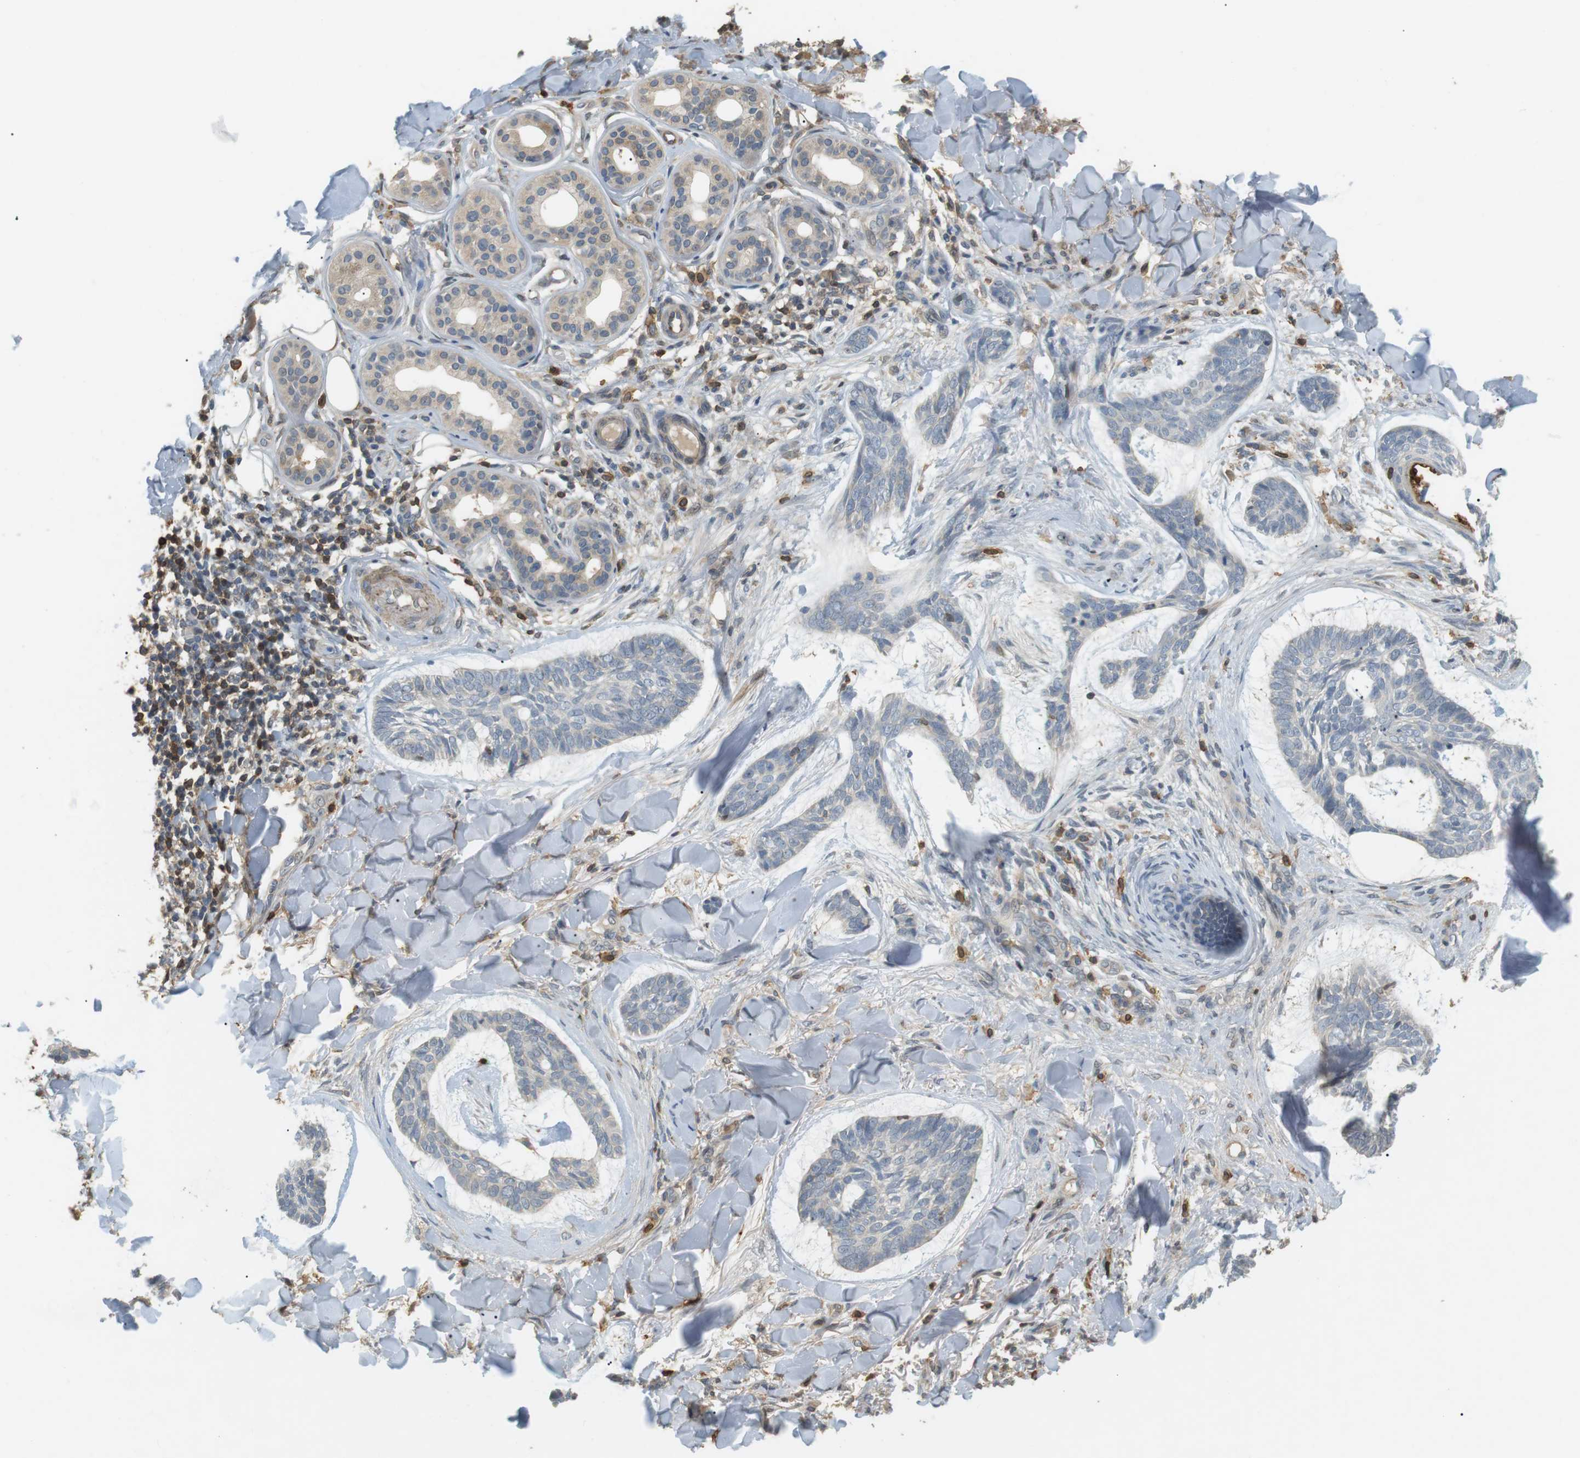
{"staining": {"intensity": "weak", "quantity": "<25%", "location": "cytoplasmic/membranous"}, "tissue": "skin cancer", "cell_type": "Tumor cells", "image_type": "cancer", "snomed": [{"axis": "morphology", "description": "Basal cell carcinoma"}, {"axis": "topography", "description": "Skin"}], "caption": "A histopathology image of skin basal cell carcinoma stained for a protein reveals no brown staining in tumor cells. (Brightfield microscopy of DAB immunohistochemistry at high magnification).", "gene": "P2RY1", "patient": {"sex": "male", "age": 43}}